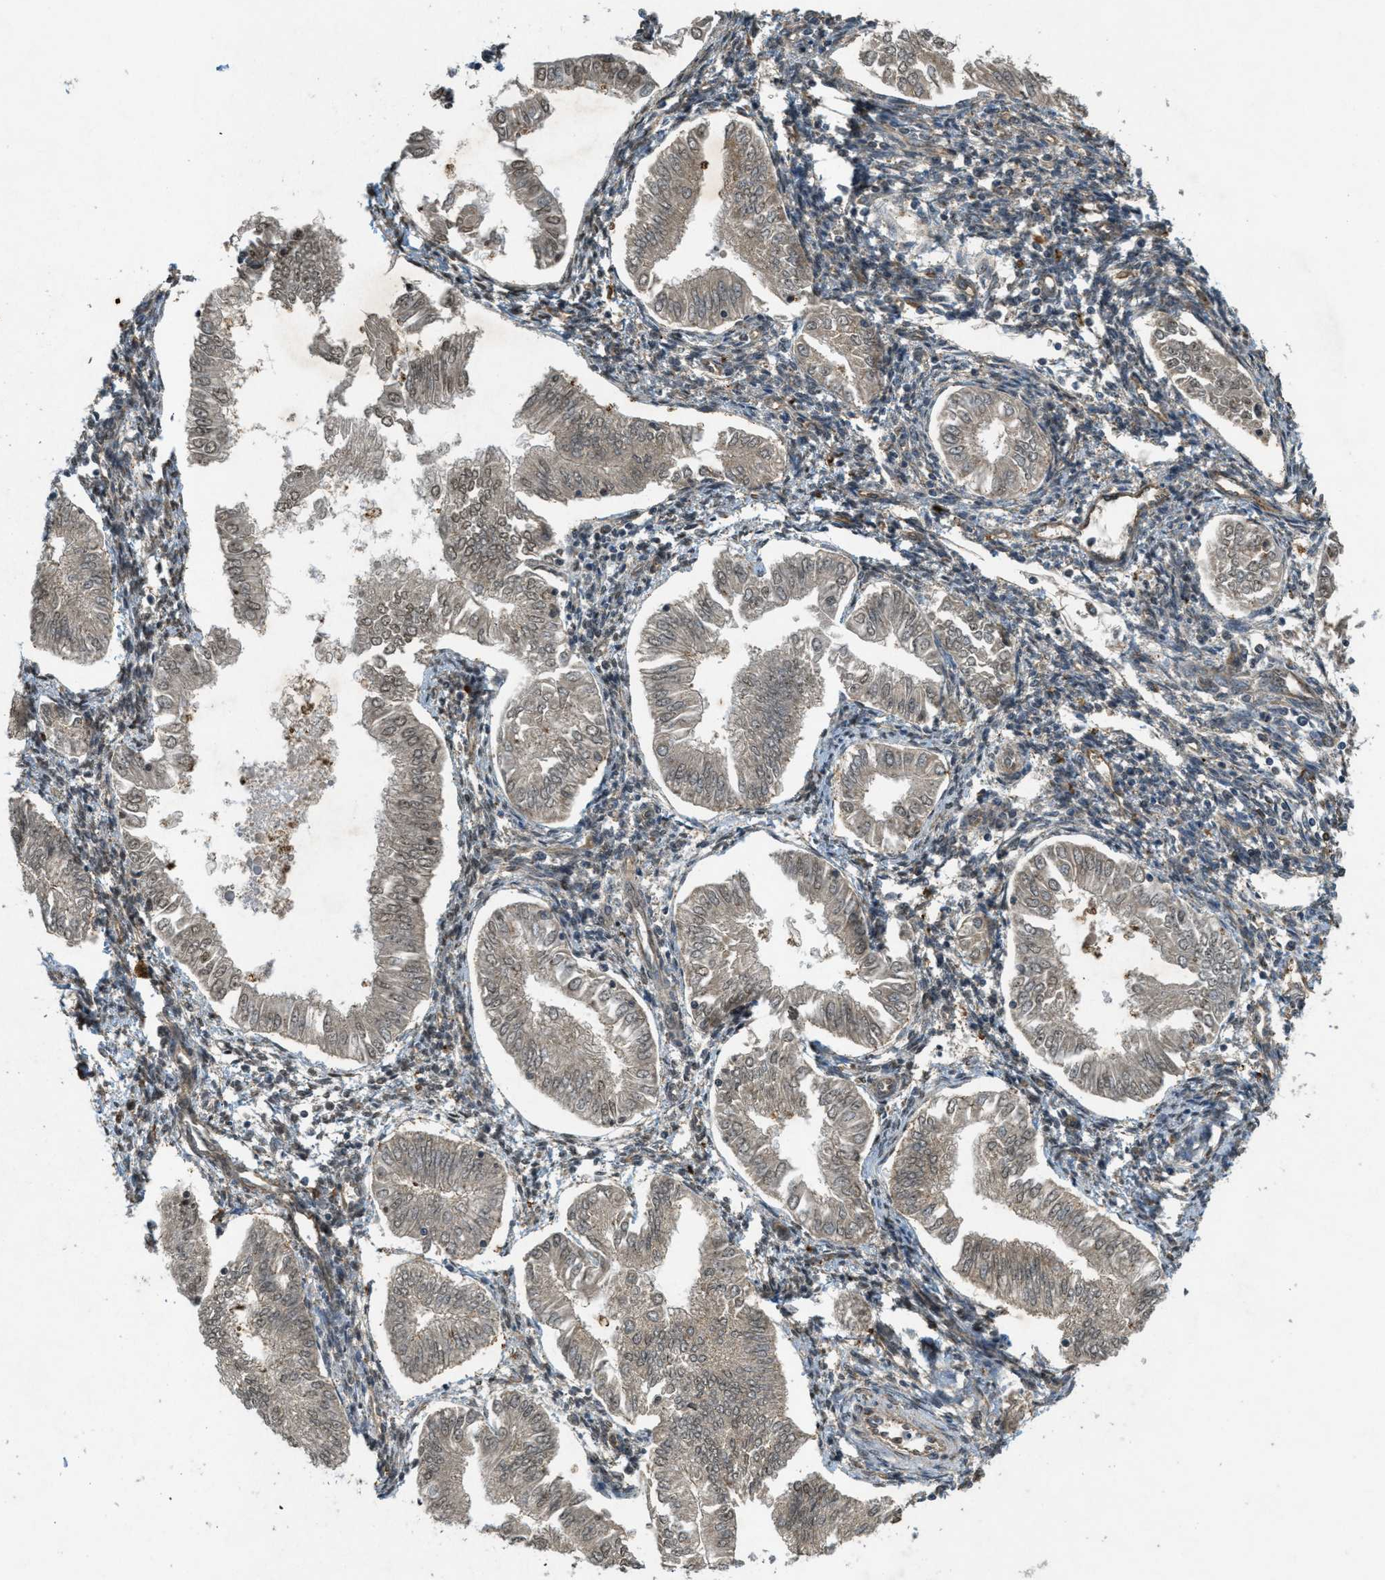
{"staining": {"intensity": "moderate", "quantity": ">75%", "location": "cytoplasmic/membranous"}, "tissue": "endometrial cancer", "cell_type": "Tumor cells", "image_type": "cancer", "snomed": [{"axis": "morphology", "description": "Adenocarcinoma, NOS"}, {"axis": "topography", "description": "Endometrium"}], "caption": "High-power microscopy captured an immunohistochemistry histopathology image of endometrial cancer, revealing moderate cytoplasmic/membranous expression in approximately >75% of tumor cells.", "gene": "PPP1R15A", "patient": {"sex": "female", "age": 53}}